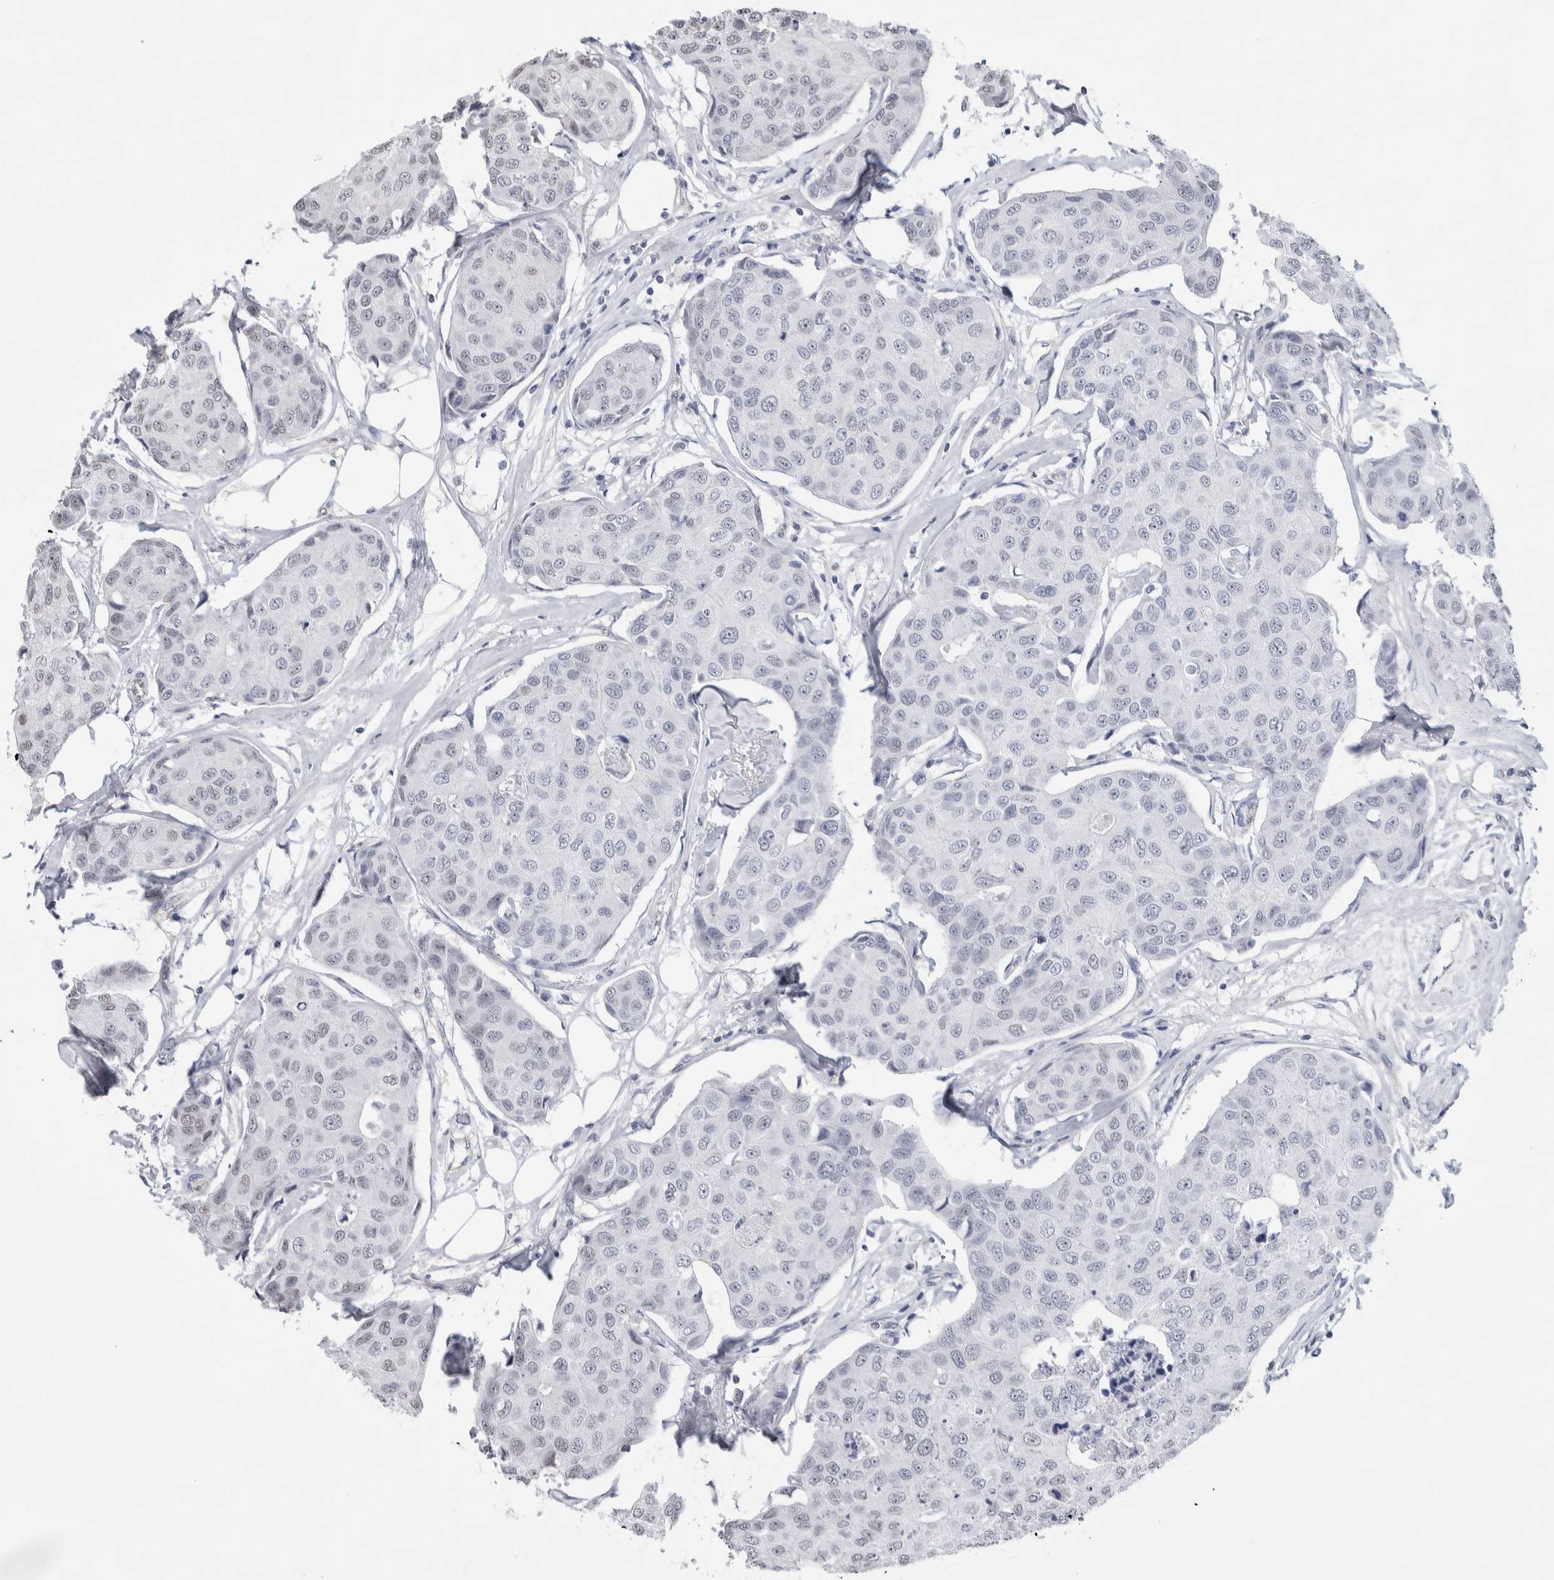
{"staining": {"intensity": "negative", "quantity": "none", "location": "none"}, "tissue": "breast cancer", "cell_type": "Tumor cells", "image_type": "cancer", "snomed": [{"axis": "morphology", "description": "Duct carcinoma"}, {"axis": "topography", "description": "Breast"}], "caption": "This is an immunohistochemistry (IHC) histopathology image of human breast cancer. There is no staining in tumor cells.", "gene": "ZBTB49", "patient": {"sex": "female", "age": 80}}